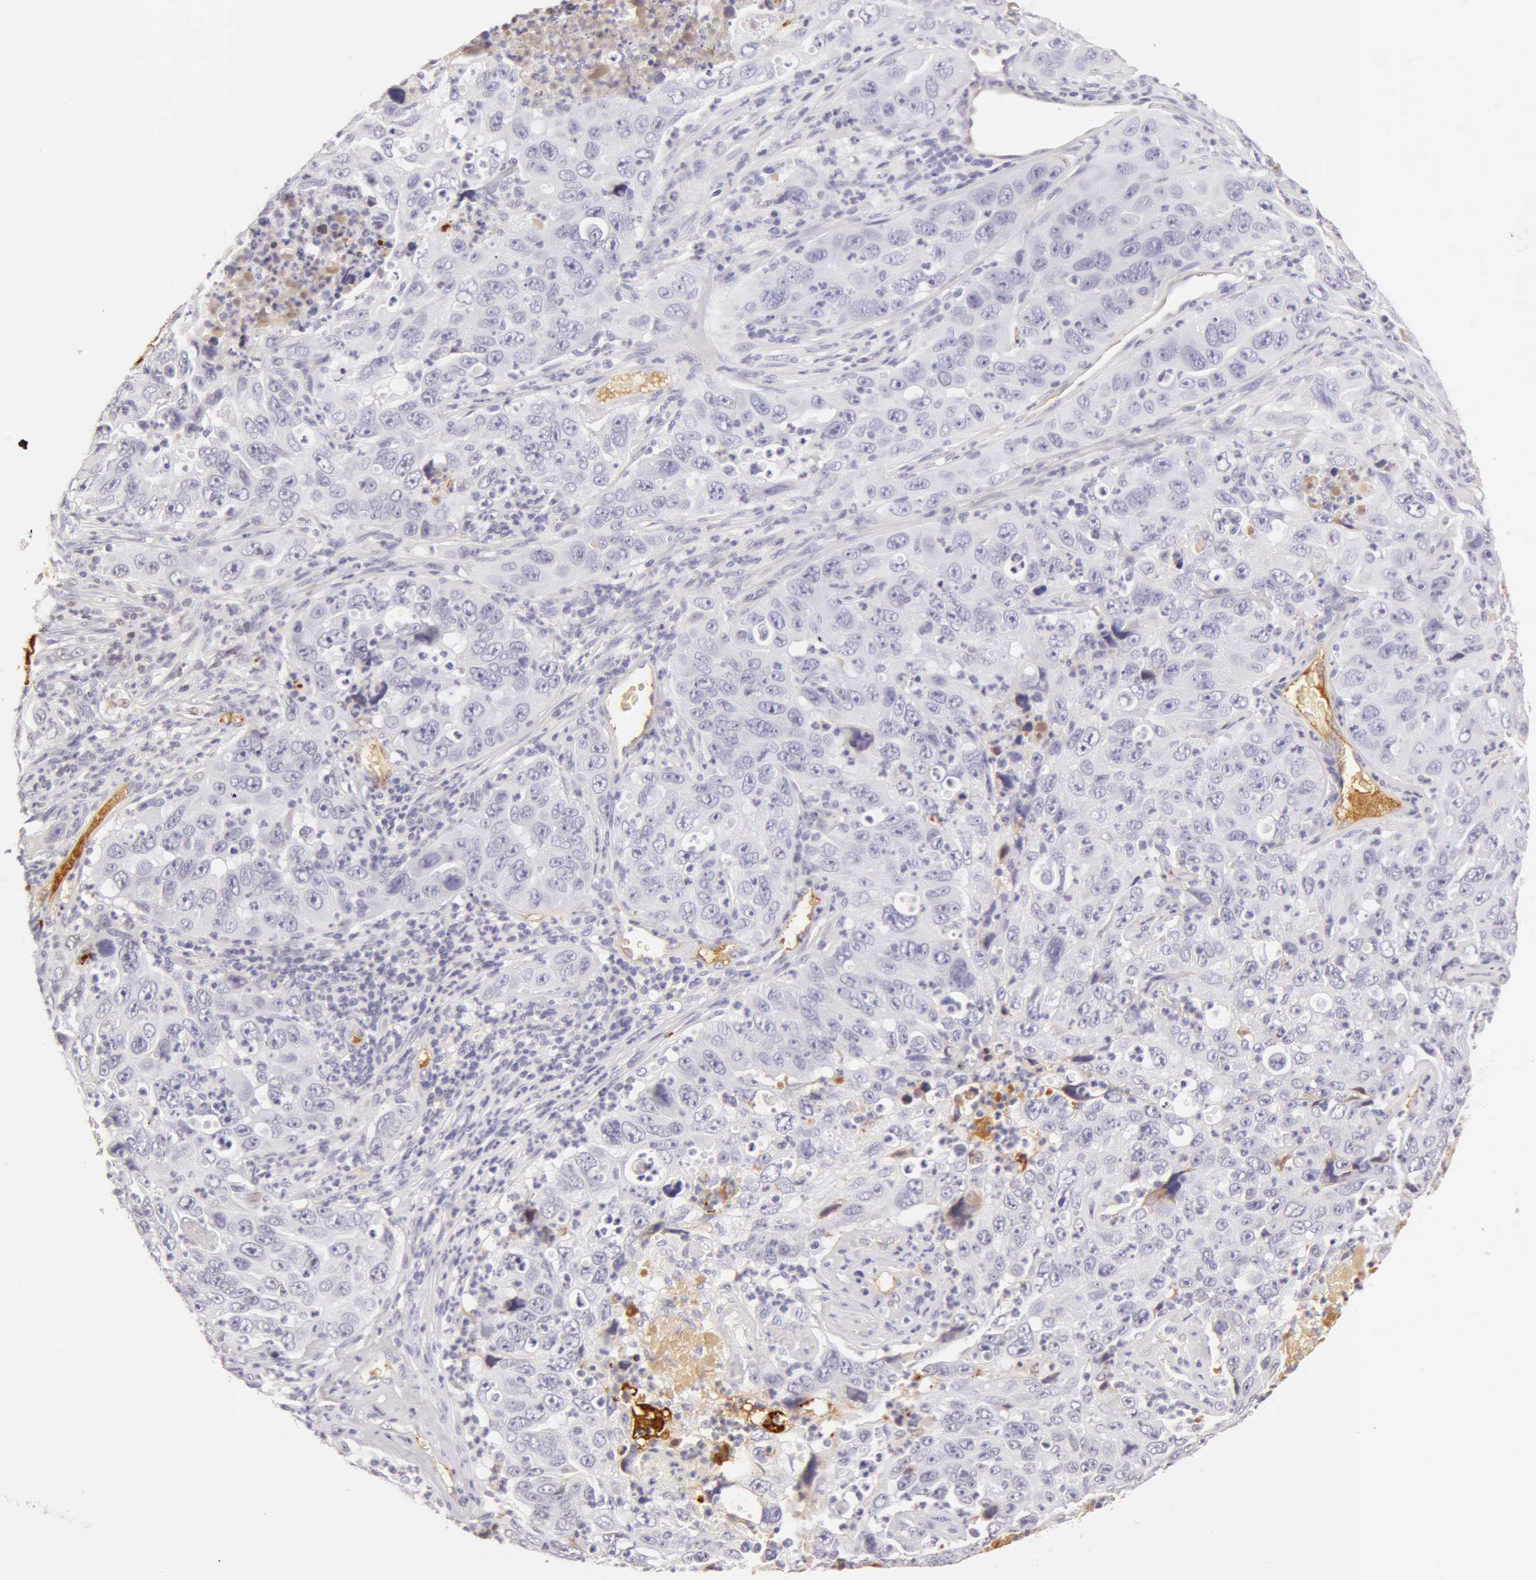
{"staining": {"intensity": "negative", "quantity": "none", "location": "none"}, "tissue": "lung cancer", "cell_type": "Tumor cells", "image_type": "cancer", "snomed": [{"axis": "morphology", "description": "Squamous cell carcinoma, NOS"}, {"axis": "topography", "description": "Lung"}], "caption": "This is a histopathology image of IHC staining of lung cancer, which shows no staining in tumor cells.", "gene": "AHSG", "patient": {"sex": "male", "age": 64}}